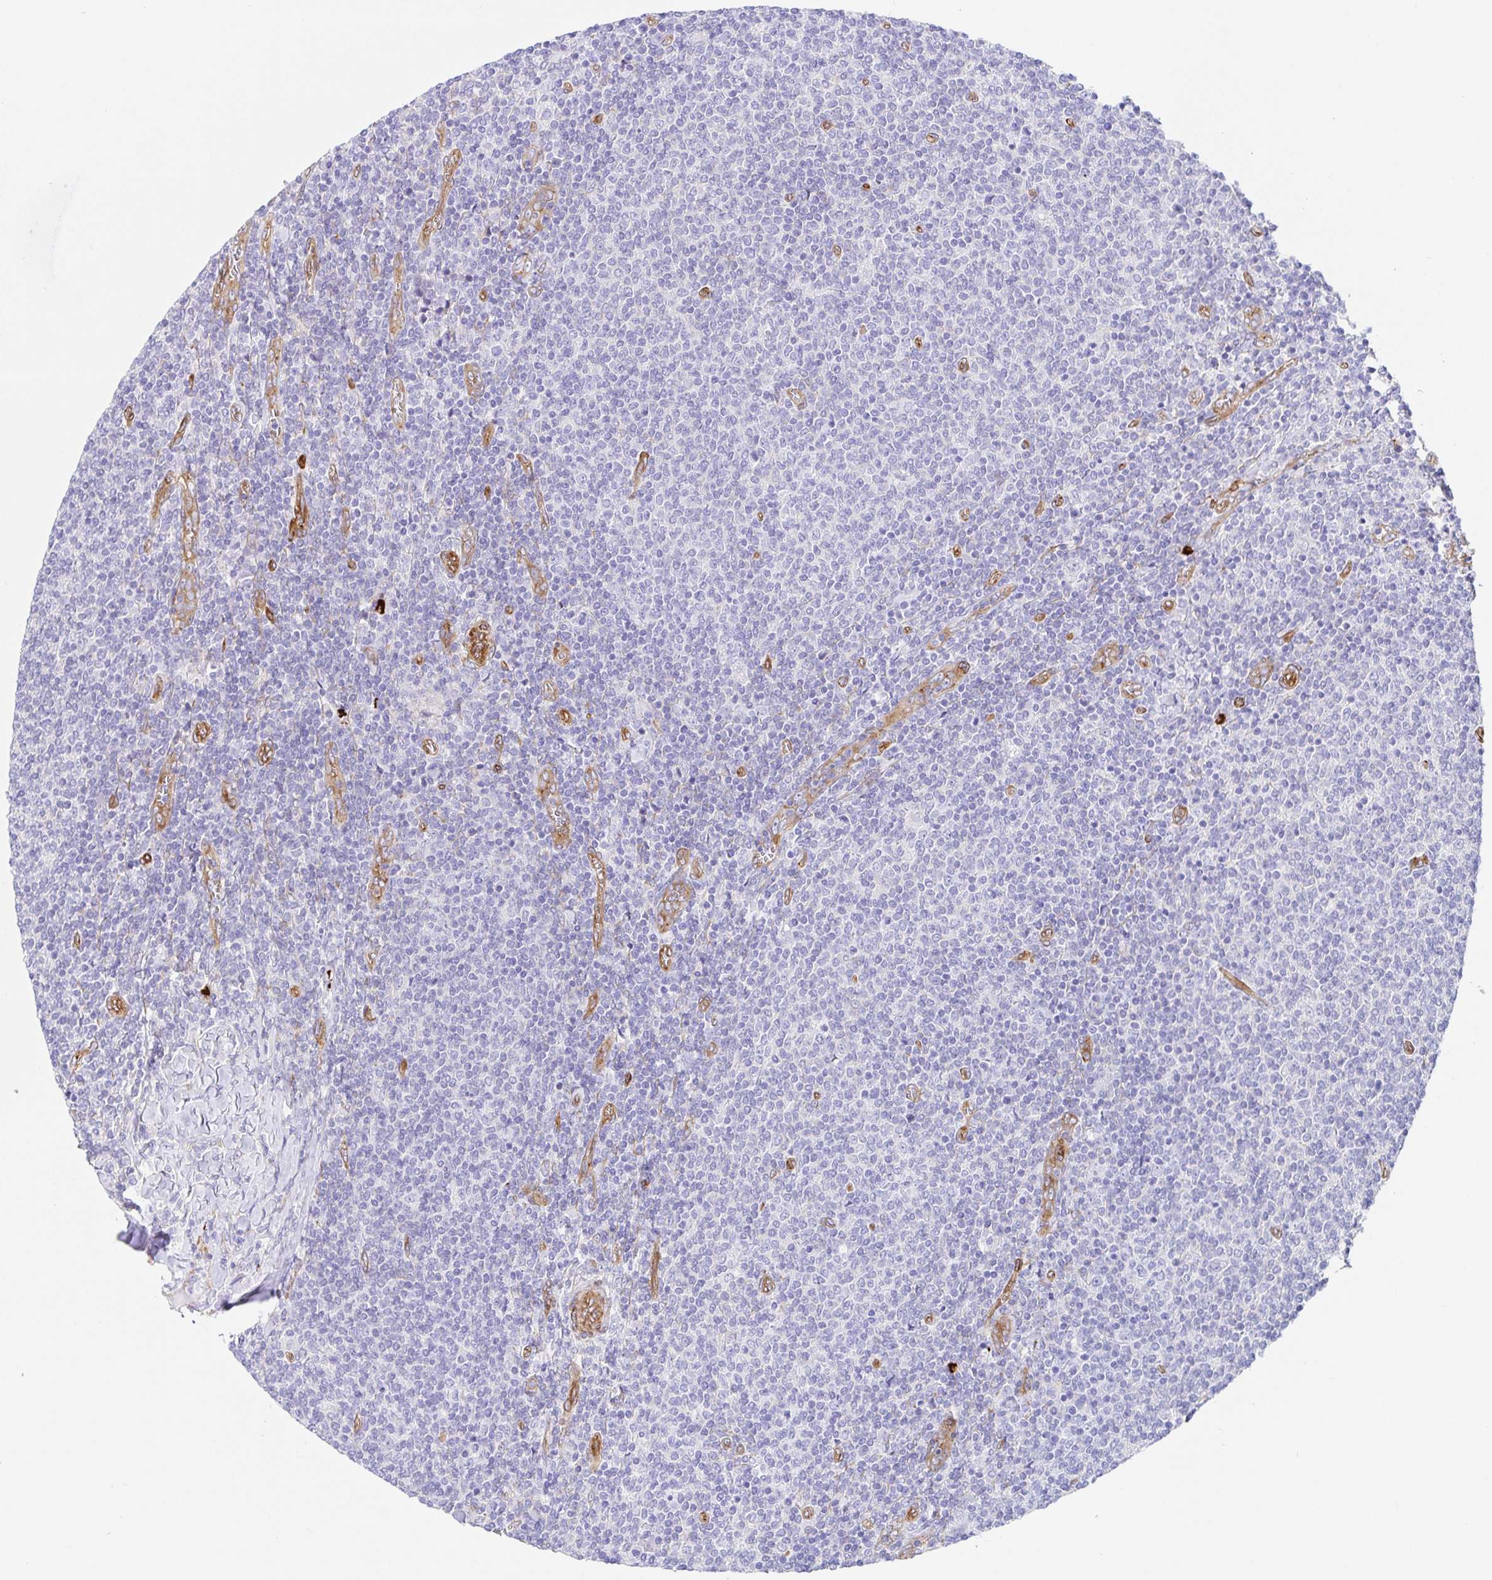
{"staining": {"intensity": "negative", "quantity": "none", "location": "none"}, "tissue": "lymphoma", "cell_type": "Tumor cells", "image_type": "cancer", "snomed": [{"axis": "morphology", "description": "Malignant lymphoma, non-Hodgkin's type, Low grade"}, {"axis": "topography", "description": "Lymph node"}], "caption": "Low-grade malignant lymphoma, non-Hodgkin's type stained for a protein using immunohistochemistry demonstrates no expression tumor cells.", "gene": "DOCK1", "patient": {"sex": "male", "age": 52}}